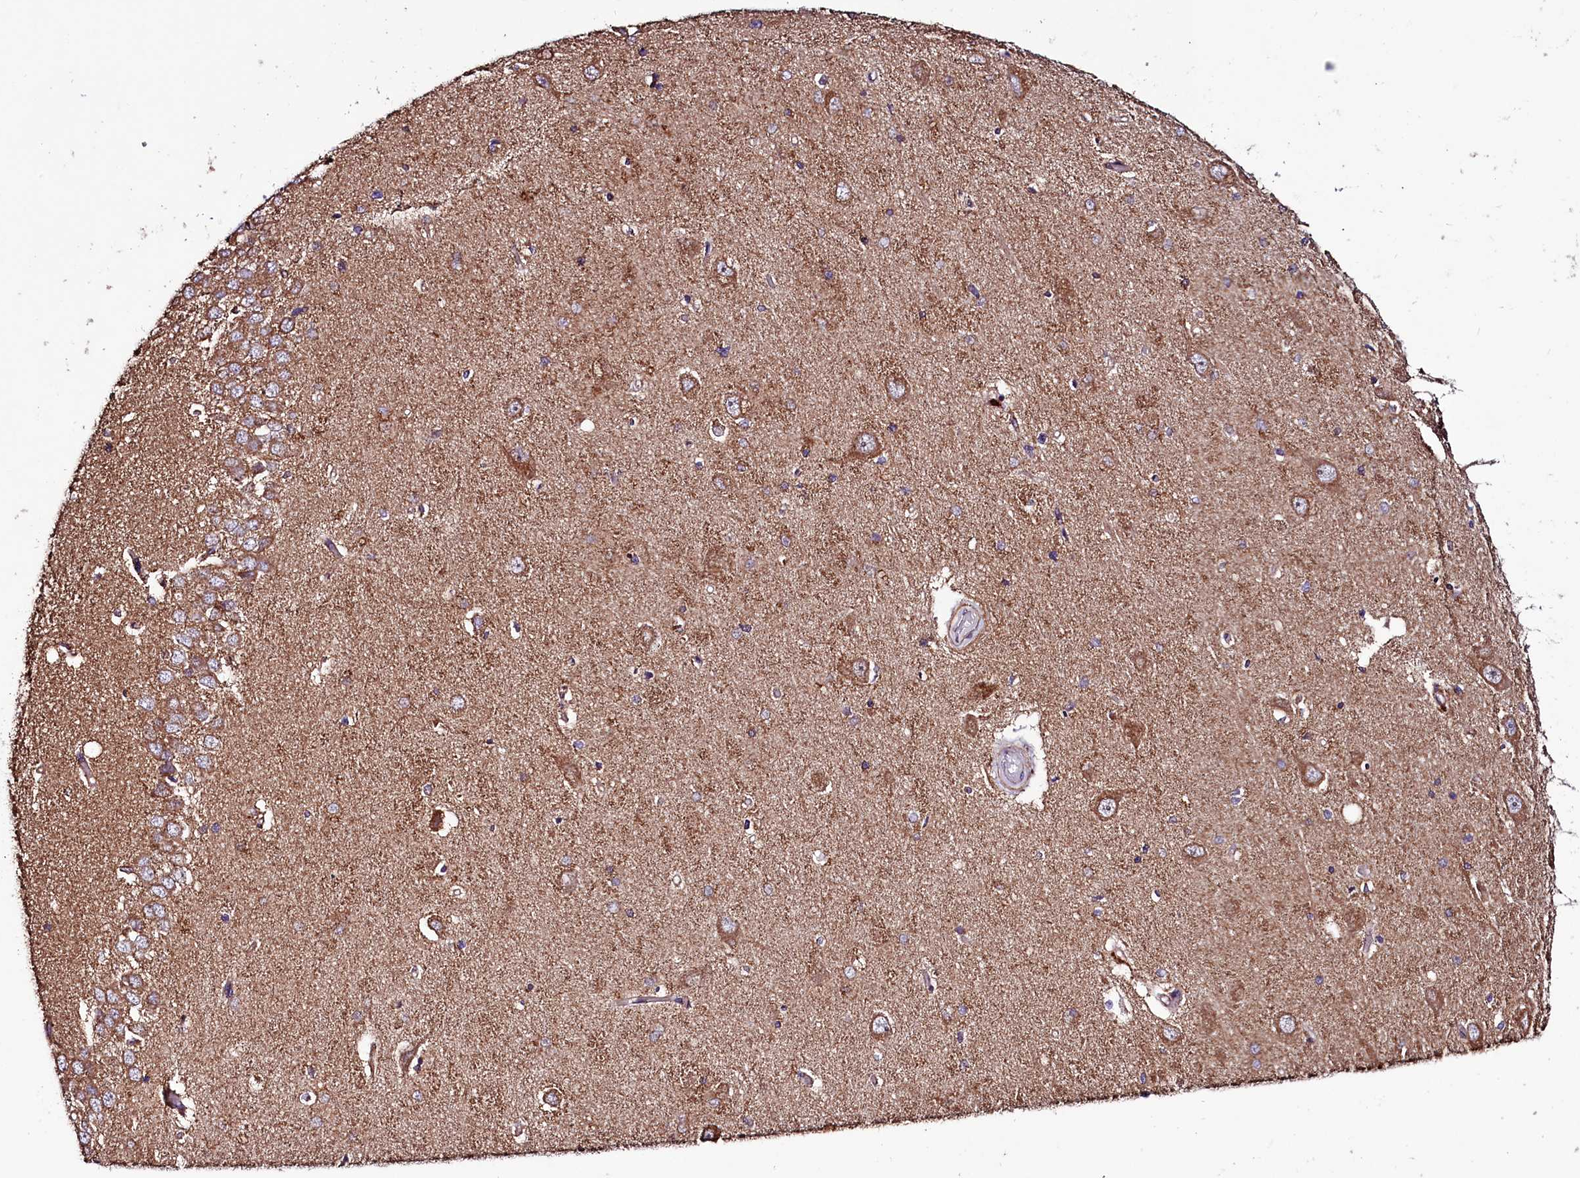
{"staining": {"intensity": "moderate", "quantity": "<25%", "location": "cytoplasmic/membranous"}, "tissue": "hippocampus", "cell_type": "Glial cells", "image_type": "normal", "snomed": [{"axis": "morphology", "description": "Normal tissue, NOS"}, {"axis": "topography", "description": "Hippocampus"}], "caption": "Immunohistochemistry (DAB) staining of unremarkable human hippocampus shows moderate cytoplasmic/membranous protein expression in about <25% of glial cells. (brown staining indicates protein expression, while blue staining denotes nuclei).", "gene": "STARD5", "patient": {"sex": "male", "age": 45}}